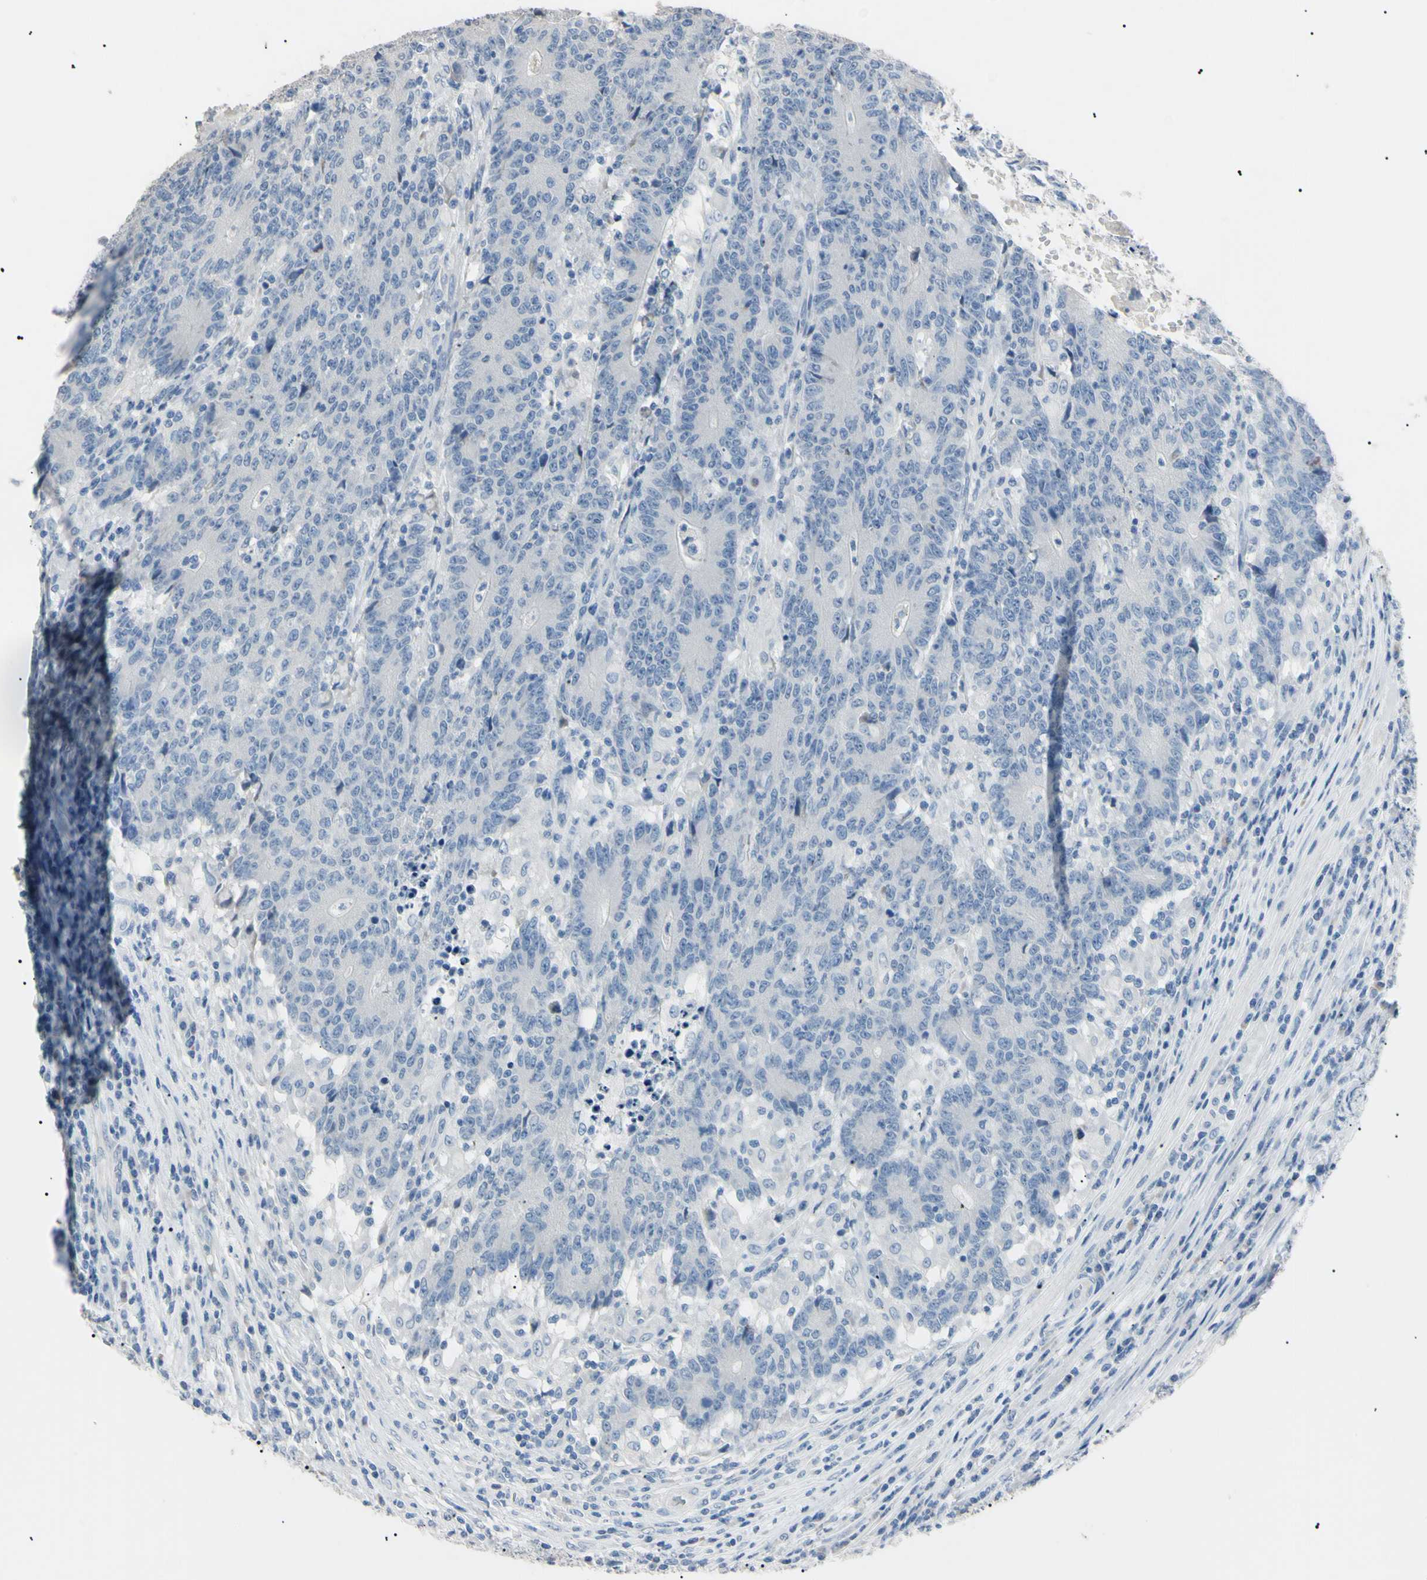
{"staining": {"intensity": "negative", "quantity": "none", "location": "none"}, "tissue": "colorectal cancer", "cell_type": "Tumor cells", "image_type": "cancer", "snomed": [{"axis": "morphology", "description": "Adenocarcinoma, NOS"}, {"axis": "topography", "description": "Rectum"}], "caption": "DAB immunohistochemical staining of human colorectal cancer reveals no significant expression in tumor cells.", "gene": "CGB3", "patient": {"sex": "female", "age": 57}}